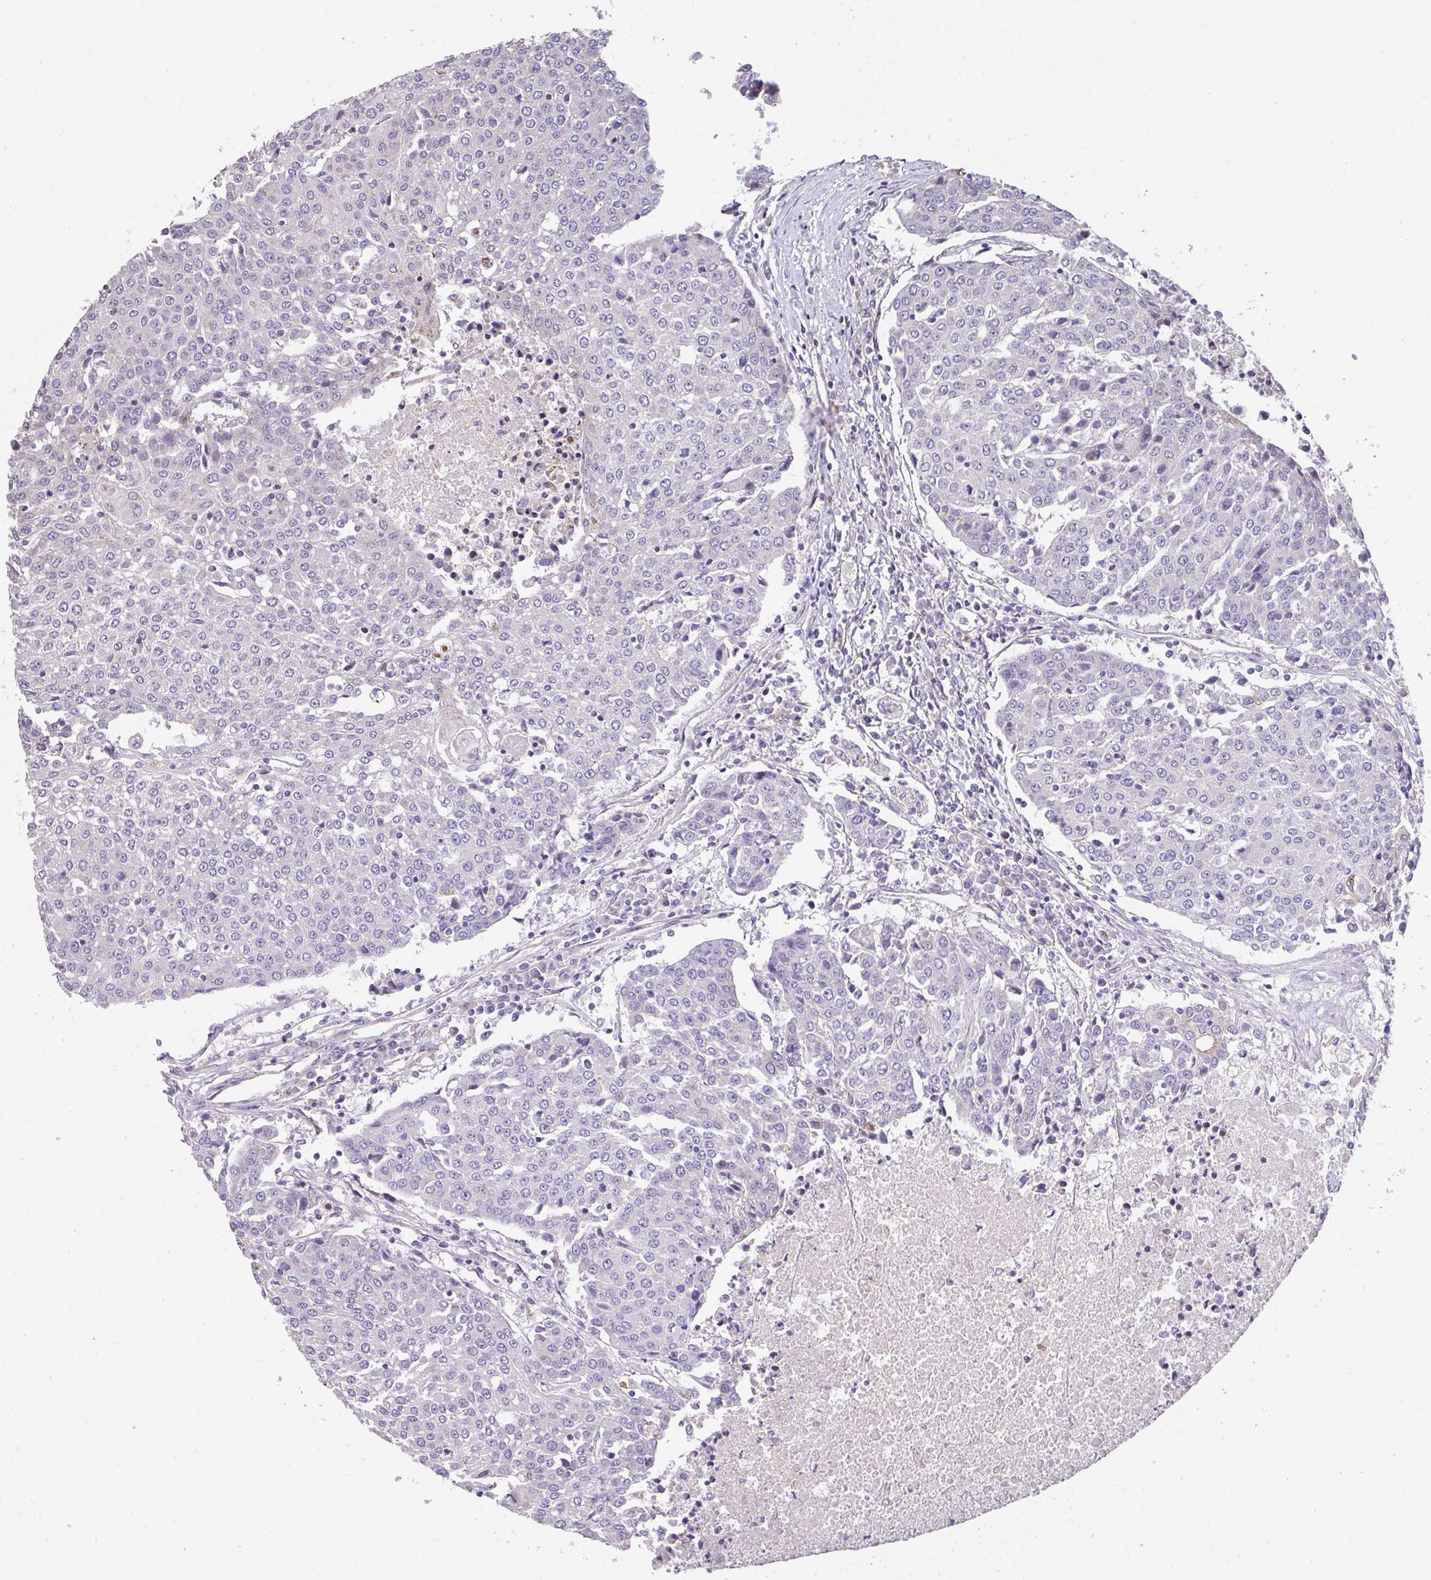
{"staining": {"intensity": "negative", "quantity": "none", "location": "none"}, "tissue": "urothelial cancer", "cell_type": "Tumor cells", "image_type": "cancer", "snomed": [{"axis": "morphology", "description": "Urothelial carcinoma, High grade"}, {"axis": "topography", "description": "Urinary bladder"}], "caption": "Urothelial carcinoma (high-grade) was stained to show a protein in brown. There is no significant expression in tumor cells.", "gene": "RUNDC3B", "patient": {"sex": "female", "age": 85}}